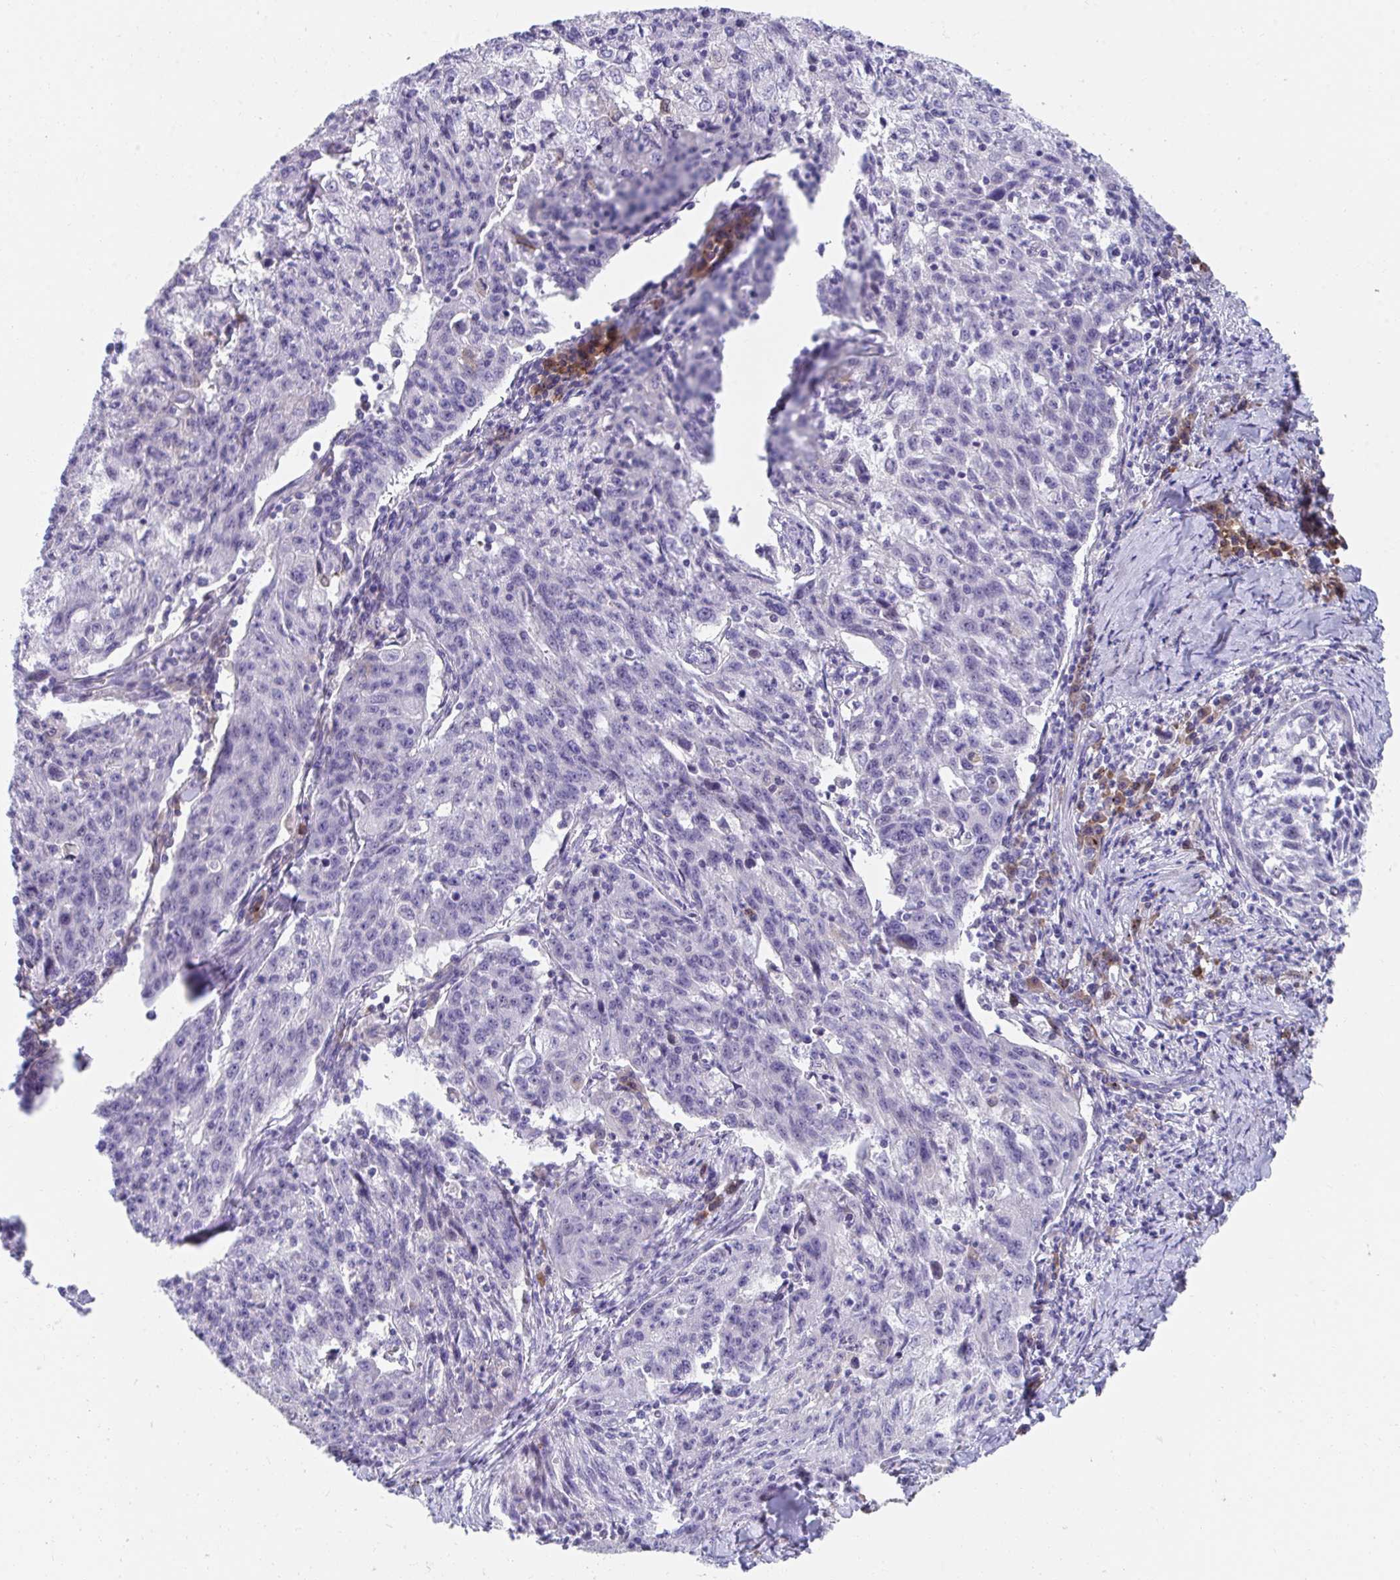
{"staining": {"intensity": "negative", "quantity": "none", "location": "none"}, "tissue": "lung cancer", "cell_type": "Tumor cells", "image_type": "cancer", "snomed": [{"axis": "morphology", "description": "Squamous cell carcinoma, NOS"}, {"axis": "morphology", "description": "Squamous cell carcinoma, metastatic, NOS"}, {"axis": "topography", "description": "Bronchus"}, {"axis": "topography", "description": "Lung"}], "caption": "Tumor cells show no significant protein expression in lung cancer (squamous cell carcinoma).", "gene": "SLAMF7", "patient": {"sex": "male", "age": 62}}